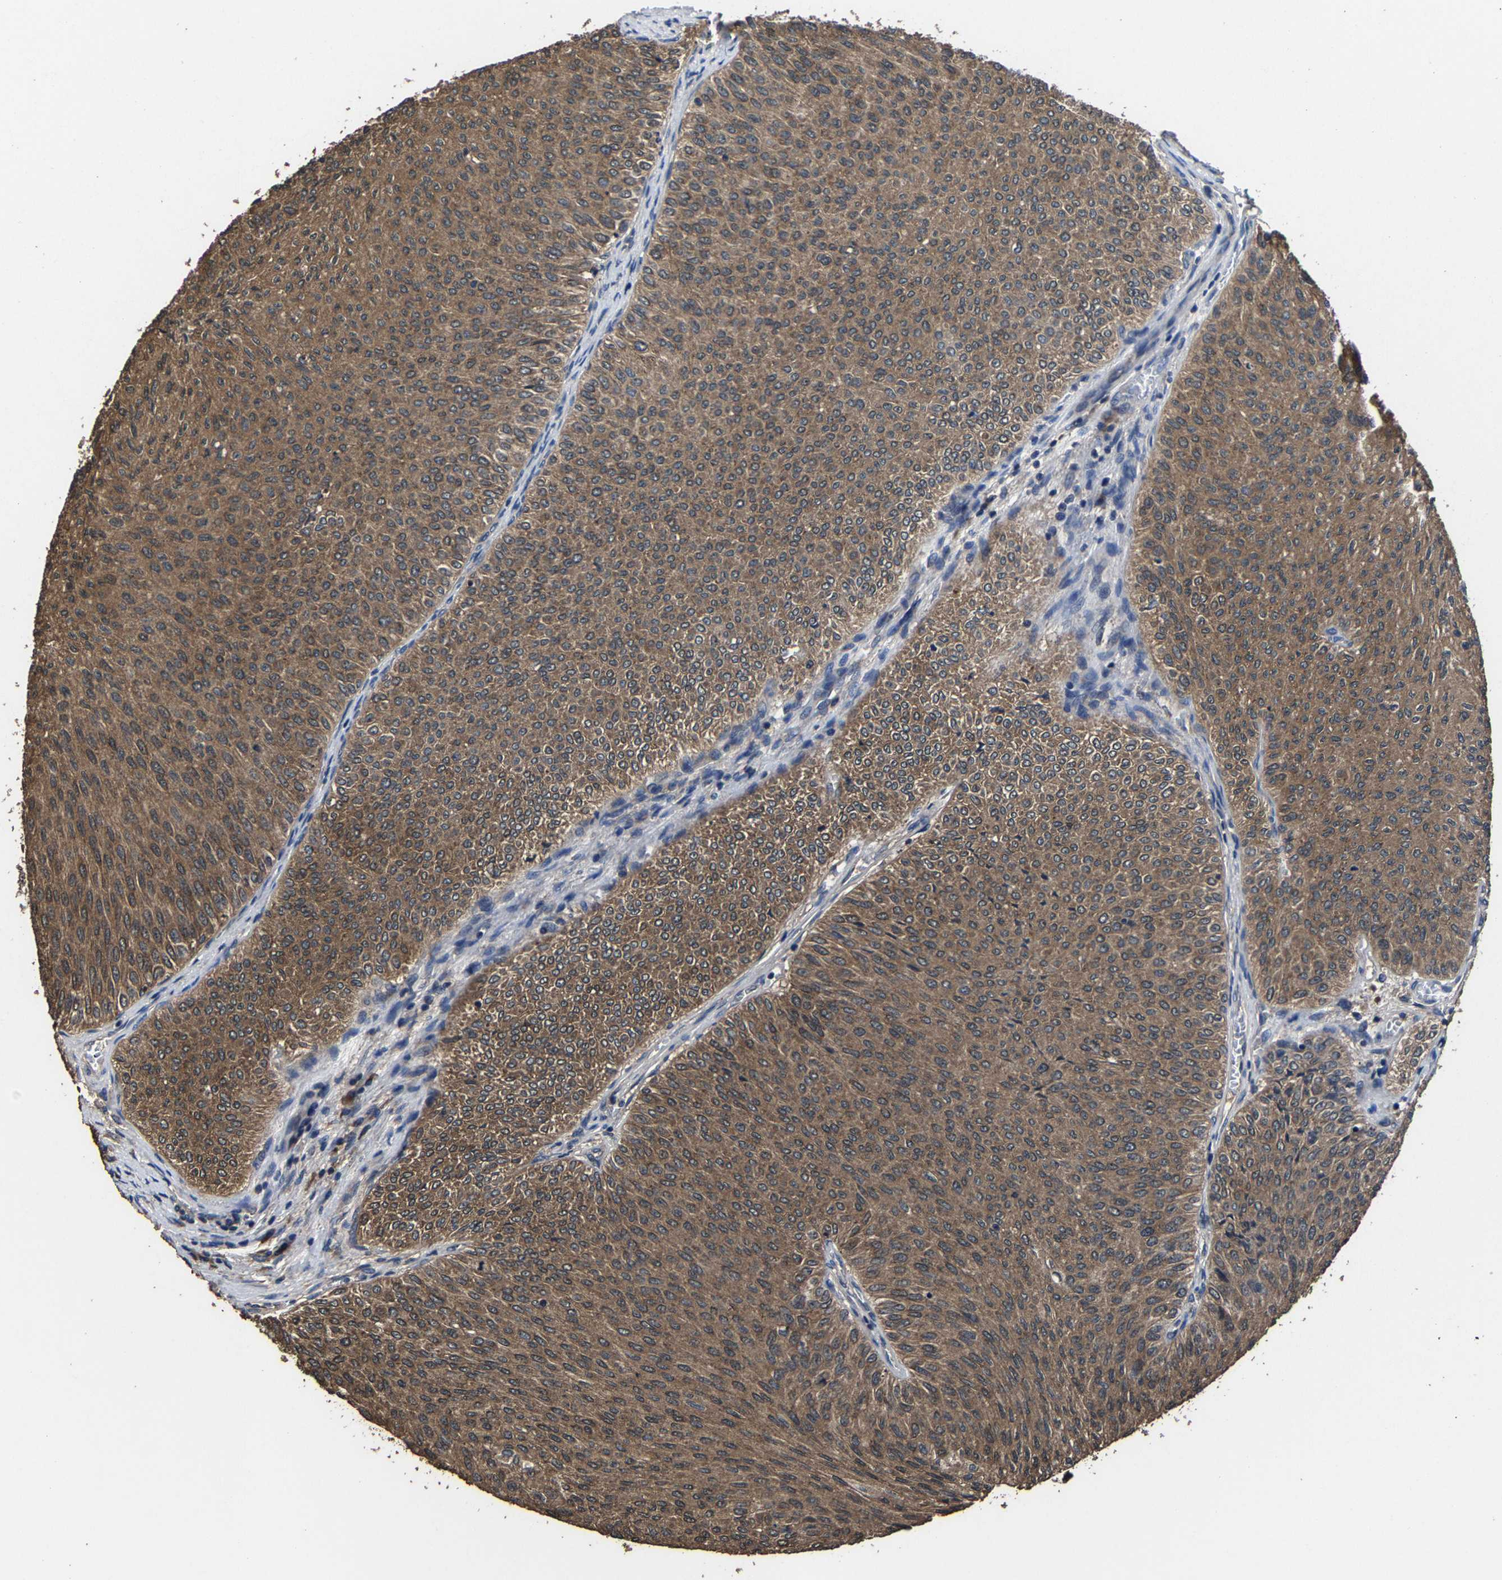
{"staining": {"intensity": "moderate", "quantity": ">75%", "location": "cytoplasmic/membranous"}, "tissue": "urothelial cancer", "cell_type": "Tumor cells", "image_type": "cancer", "snomed": [{"axis": "morphology", "description": "Urothelial carcinoma, Low grade"}, {"axis": "topography", "description": "Urinary bladder"}], "caption": "Low-grade urothelial carcinoma tissue demonstrates moderate cytoplasmic/membranous expression in about >75% of tumor cells, visualized by immunohistochemistry. Ihc stains the protein of interest in brown and the nuclei are stained blue.", "gene": "EBAG9", "patient": {"sex": "male", "age": 78}}